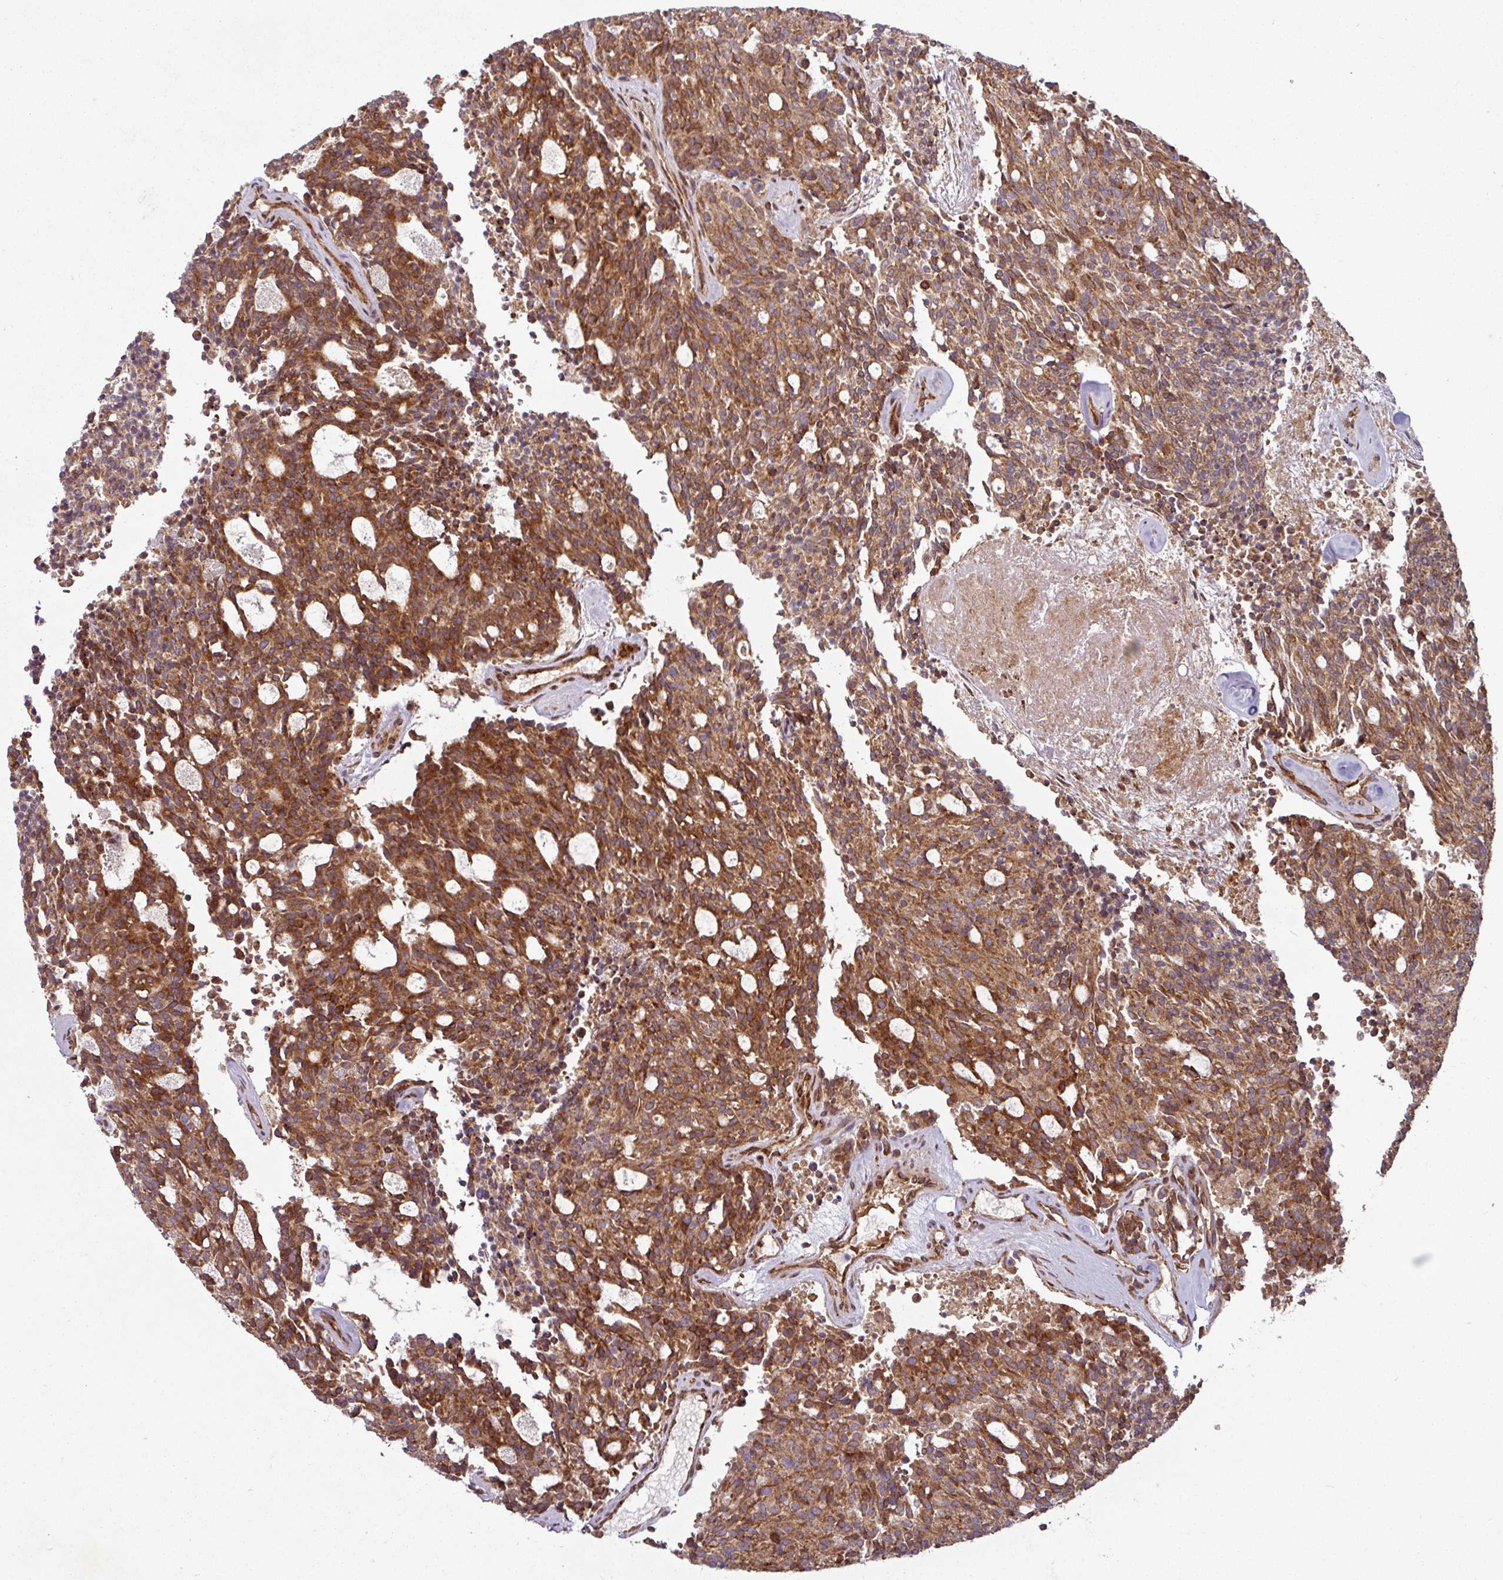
{"staining": {"intensity": "strong", "quantity": ">75%", "location": "cytoplasmic/membranous"}, "tissue": "carcinoid", "cell_type": "Tumor cells", "image_type": "cancer", "snomed": [{"axis": "morphology", "description": "Carcinoid, malignant, NOS"}, {"axis": "topography", "description": "Pancreas"}], "caption": "High-magnification brightfield microscopy of carcinoid stained with DAB (brown) and counterstained with hematoxylin (blue). tumor cells exhibit strong cytoplasmic/membranous positivity is identified in about>75% of cells.", "gene": "RAB5A", "patient": {"sex": "female", "age": 54}}